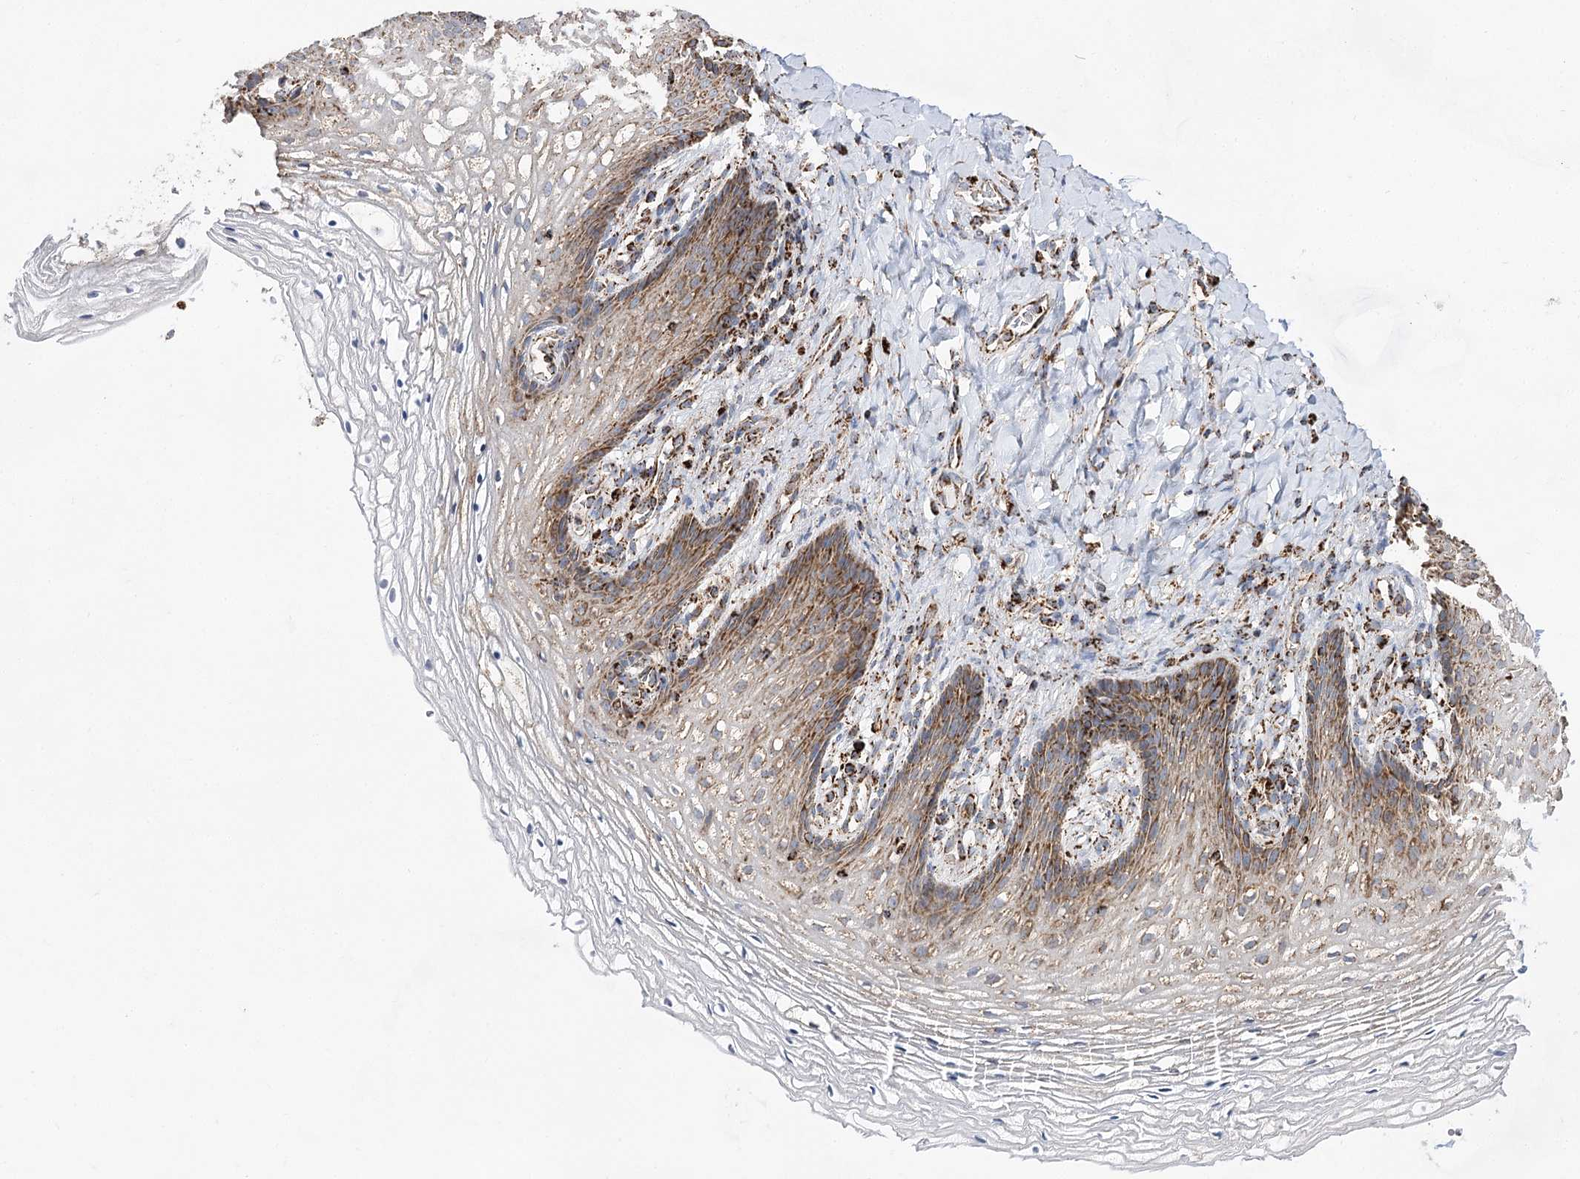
{"staining": {"intensity": "moderate", "quantity": ">75%", "location": "cytoplasmic/membranous"}, "tissue": "vagina", "cell_type": "Squamous epithelial cells", "image_type": "normal", "snomed": [{"axis": "morphology", "description": "Normal tissue, NOS"}, {"axis": "topography", "description": "Vagina"}], "caption": "Normal vagina demonstrates moderate cytoplasmic/membranous staining in approximately >75% of squamous epithelial cells The protein is stained brown, and the nuclei are stained in blue (DAB (3,3'-diaminobenzidine) IHC with brightfield microscopy, high magnification)..", "gene": "NADK2", "patient": {"sex": "female", "age": 60}}